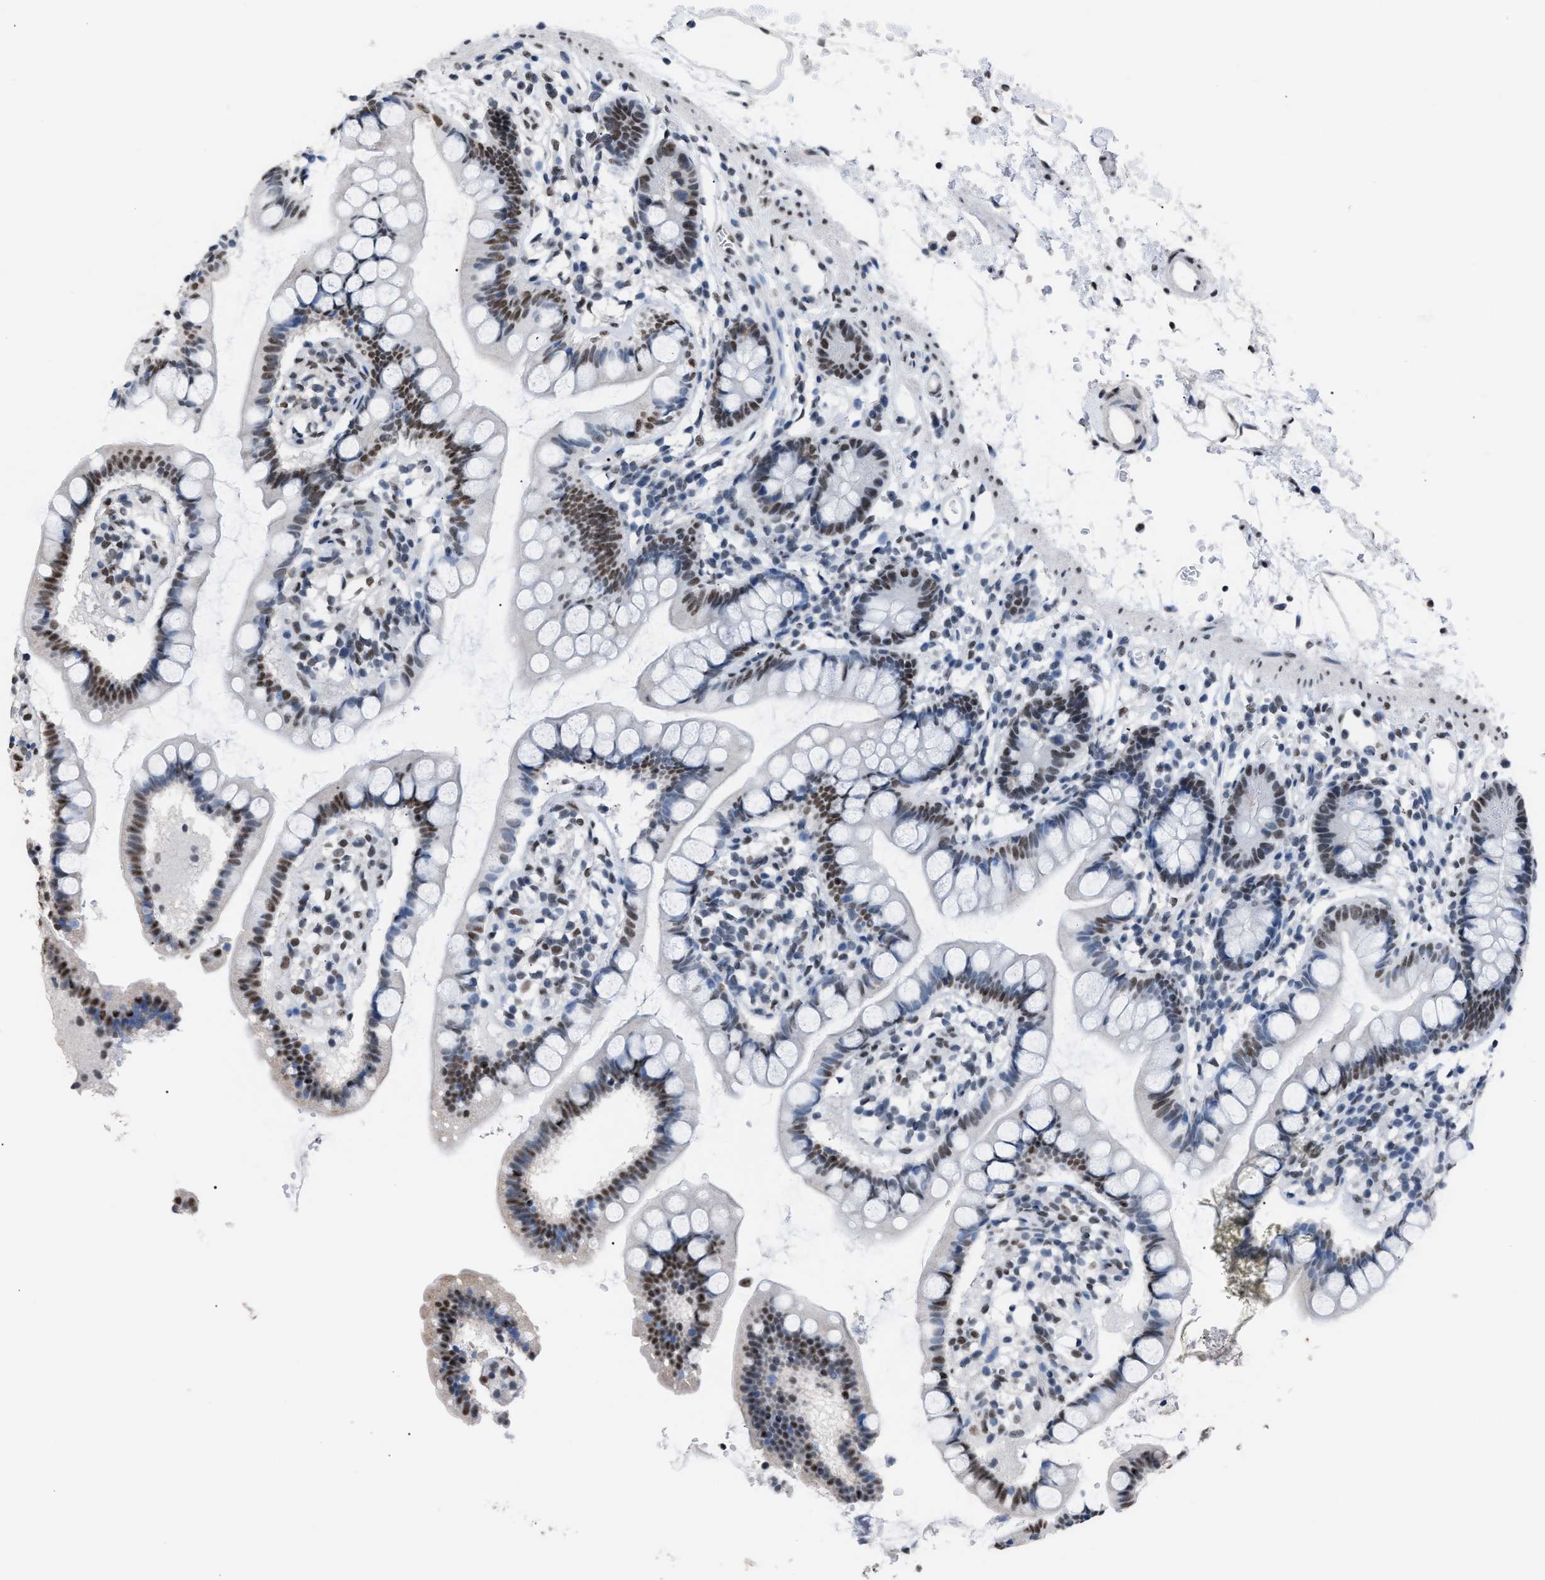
{"staining": {"intensity": "moderate", "quantity": ">75%", "location": "nuclear"}, "tissue": "small intestine", "cell_type": "Glandular cells", "image_type": "normal", "snomed": [{"axis": "morphology", "description": "Normal tissue, NOS"}, {"axis": "topography", "description": "Small intestine"}], "caption": "Protein expression analysis of unremarkable human small intestine reveals moderate nuclear positivity in about >75% of glandular cells. The staining was performed using DAB (3,3'-diaminobenzidine), with brown indicating positive protein expression. Nuclei are stained blue with hematoxylin.", "gene": "CCAR2", "patient": {"sex": "female", "age": 84}}